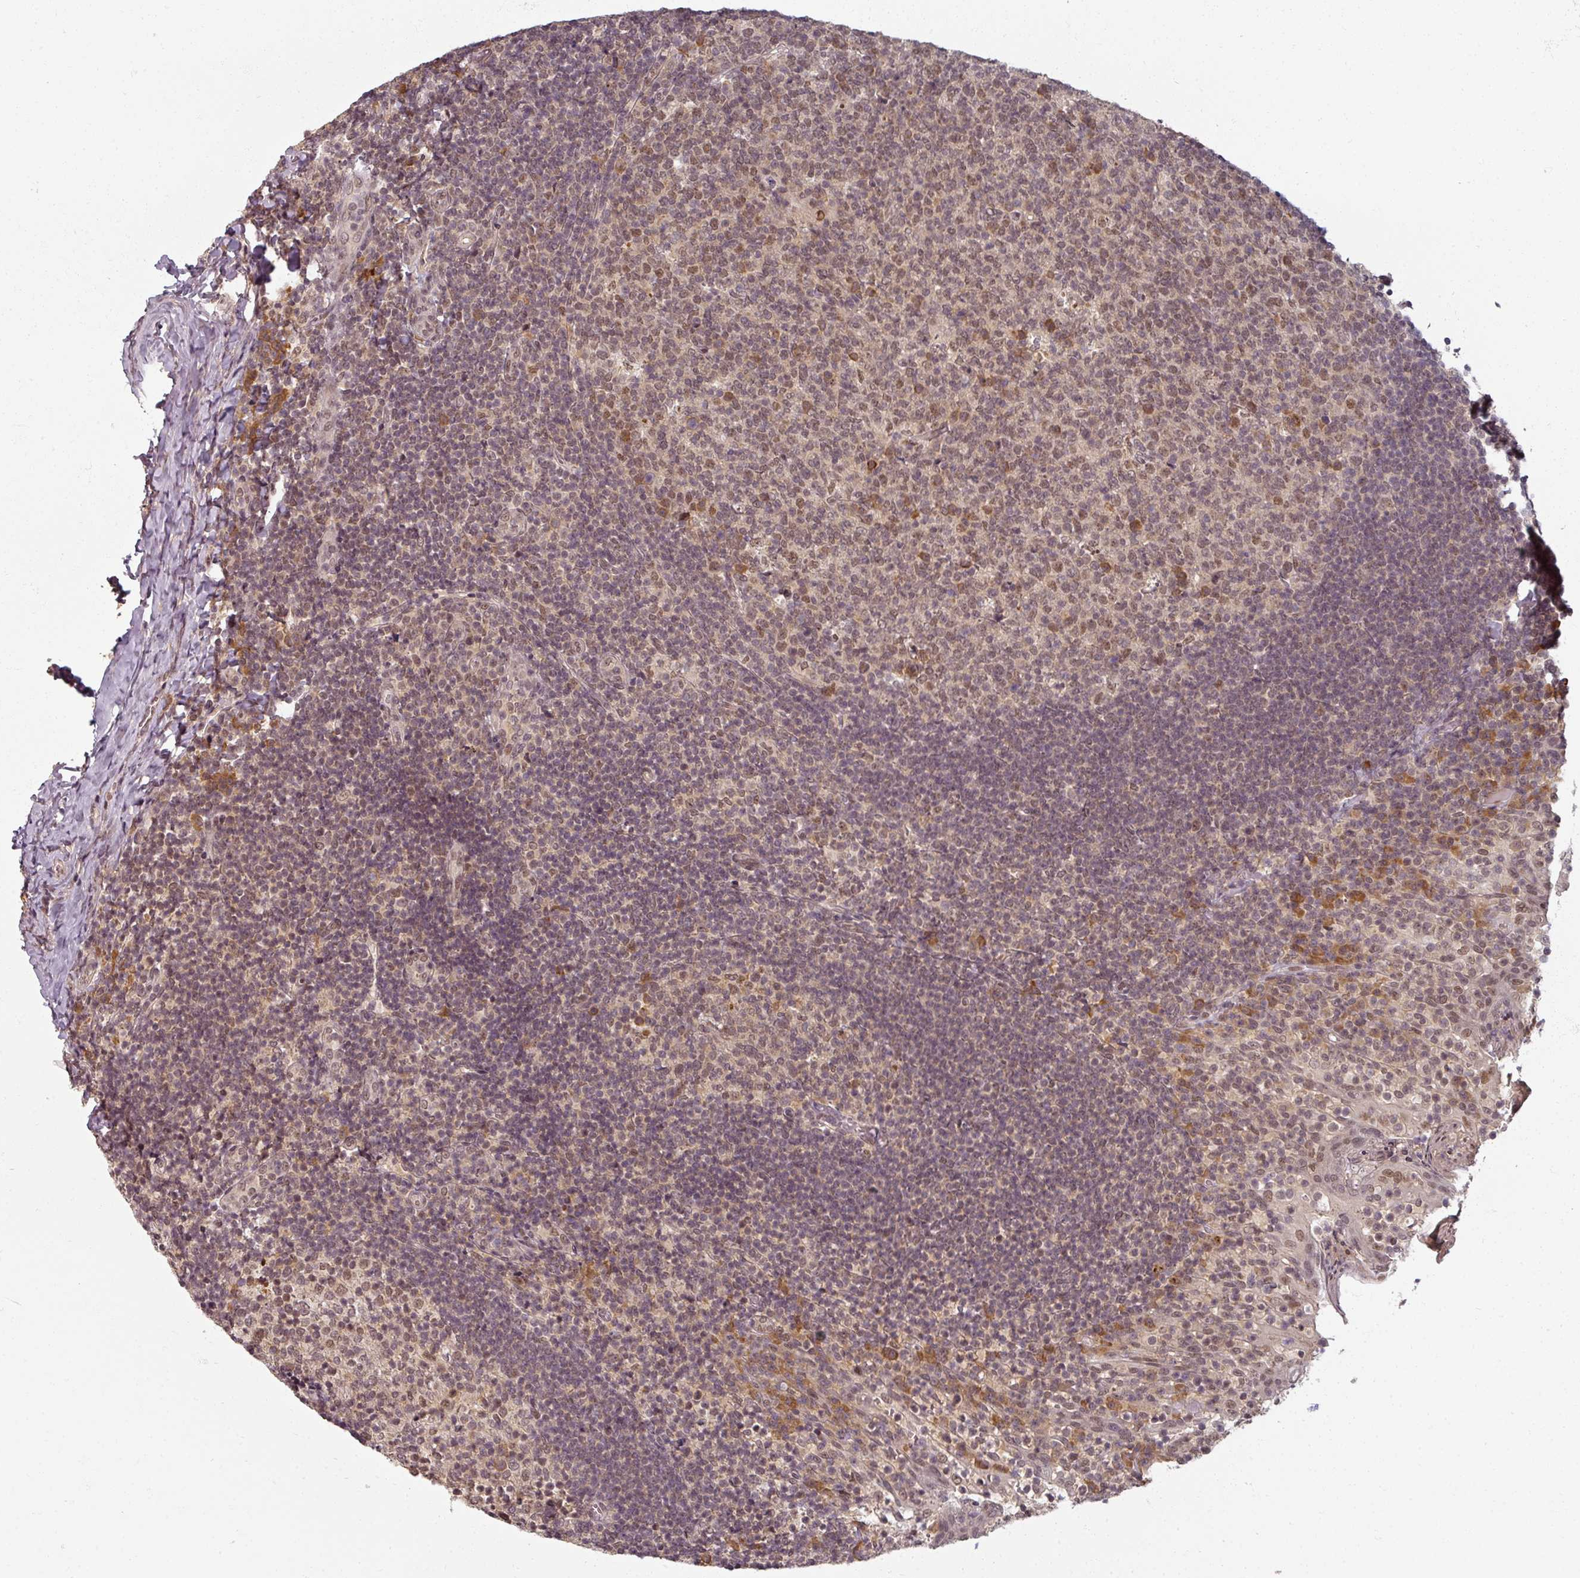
{"staining": {"intensity": "moderate", "quantity": "<25%", "location": "cytoplasmic/membranous"}, "tissue": "tonsil", "cell_type": "Germinal center cells", "image_type": "normal", "snomed": [{"axis": "morphology", "description": "Normal tissue, NOS"}, {"axis": "topography", "description": "Tonsil"}], "caption": "Immunohistochemistry (IHC) image of unremarkable tonsil stained for a protein (brown), which shows low levels of moderate cytoplasmic/membranous expression in approximately <25% of germinal center cells.", "gene": "POLR2G", "patient": {"sex": "female", "age": 10}}